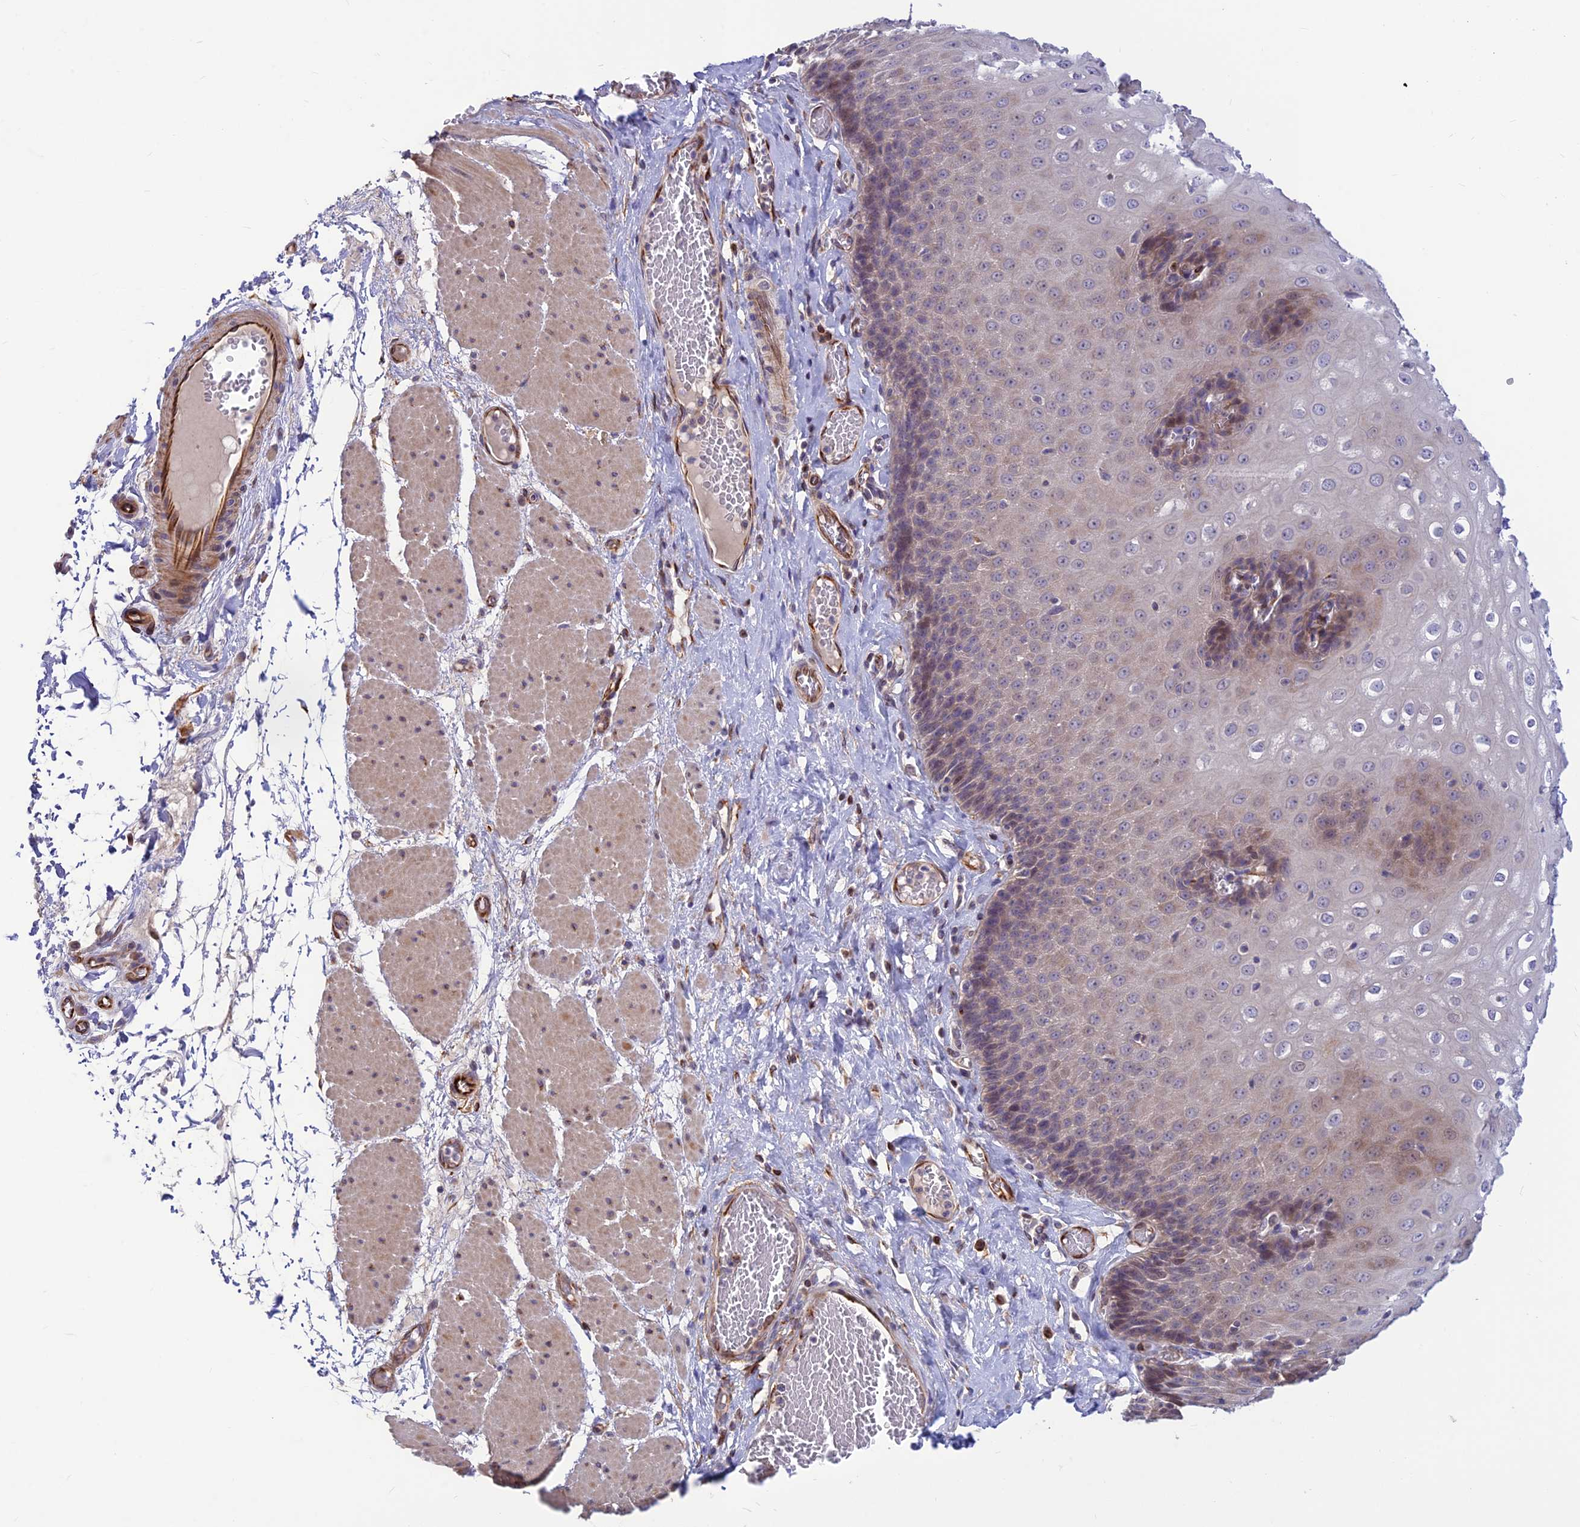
{"staining": {"intensity": "weak", "quantity": "<25%", "location": "cytoplasmic/membranous"}, "tissue": "esophagus", "cell_type": "Squamous epithelial cells", "image_type": "normal", "snomed": [{"axis": "morphology", "description": "Normal tissue, NOS"}, {"axis": "topography", "description": "Esophagus"}], "caption": "IHC histopathology image of normal esophagus stained for a protein (brown), which shows no expression in squamous epithelial cells. (Brightfield microscopy of DAB immunohistochemistry at high magnification).", "gene": "ST8SIA5", "patient": {"sex": "male", "age": 60}}